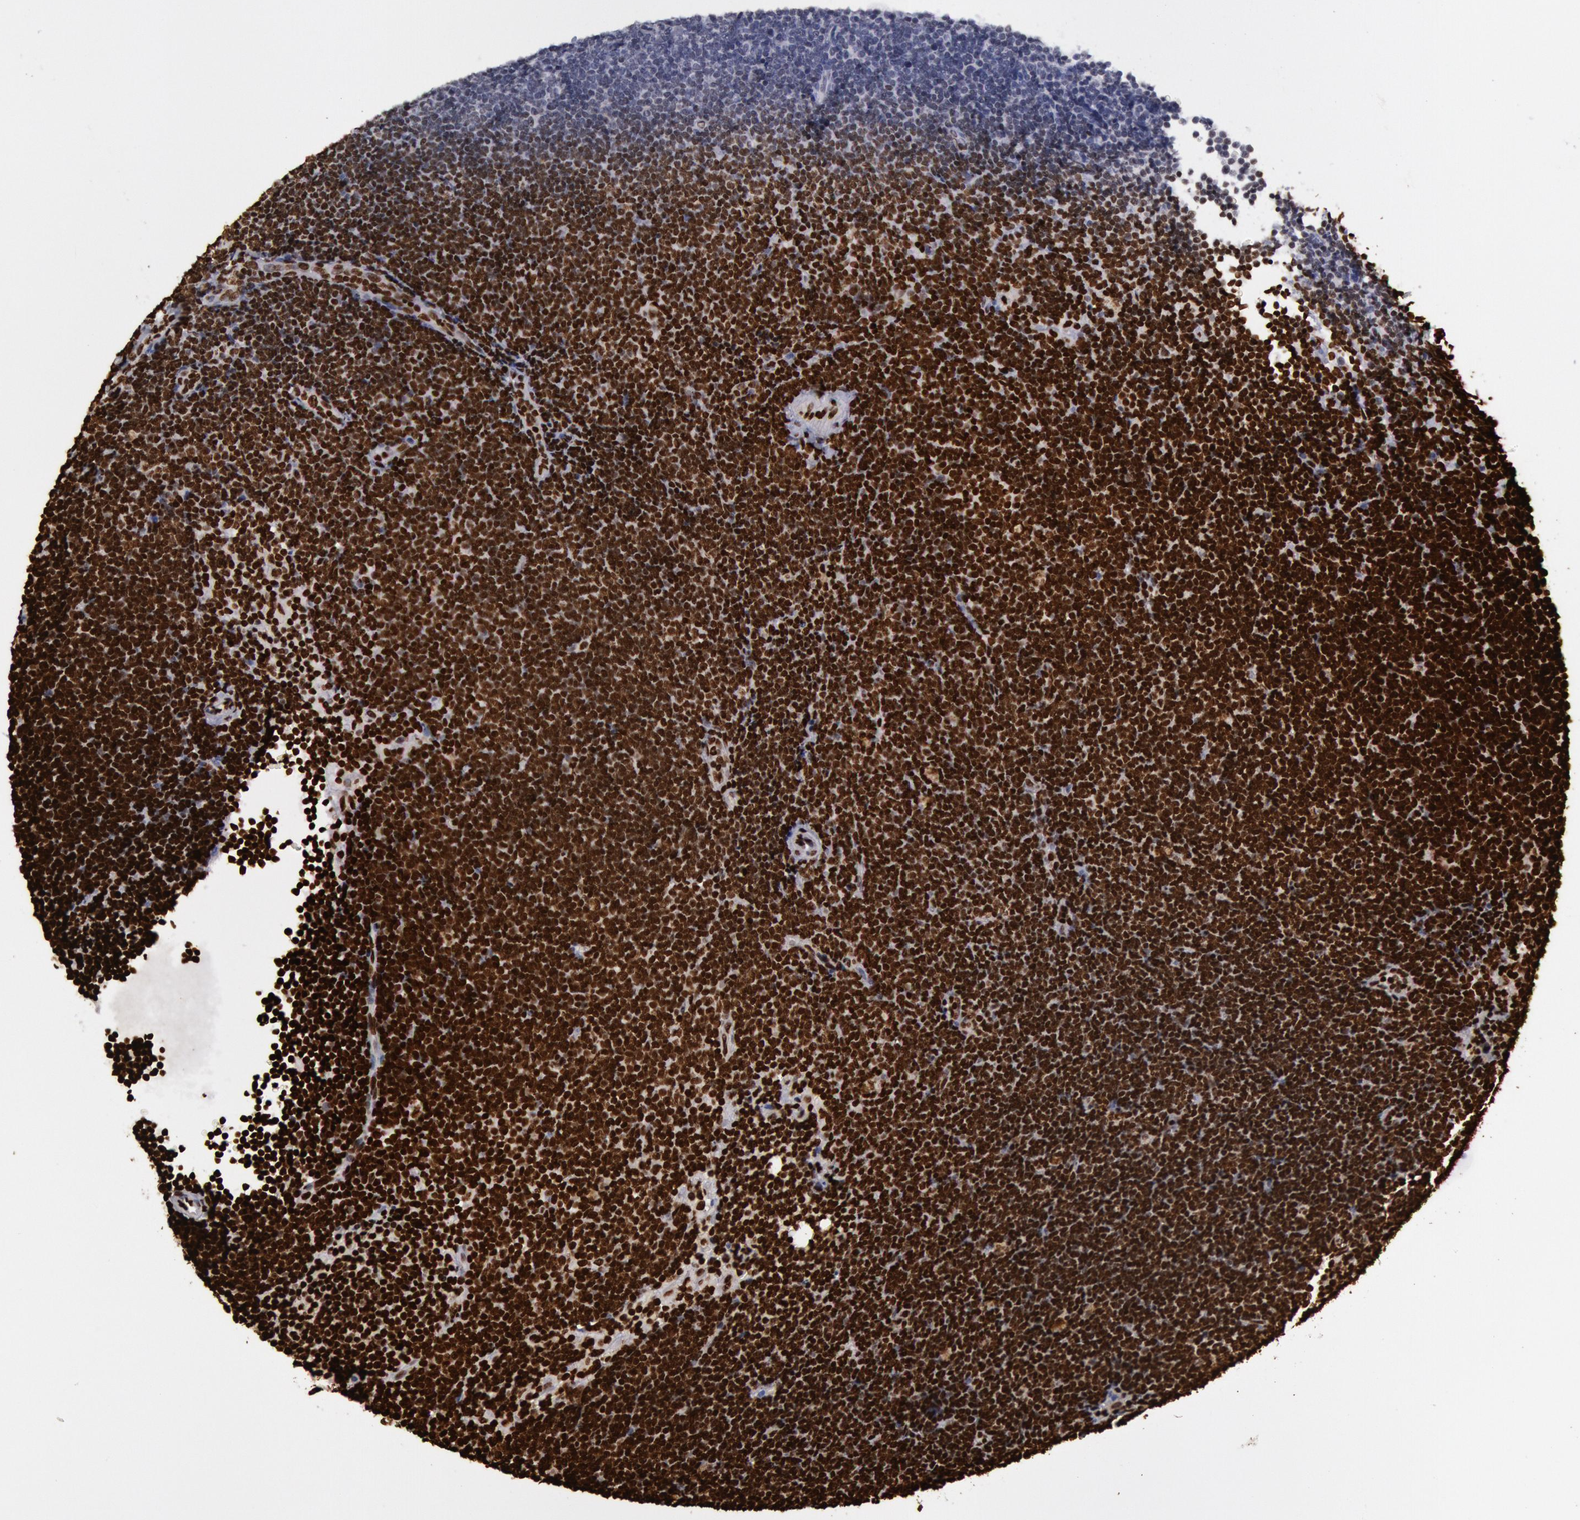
{"staining": {"intensity": "strong", "quantity": ">75%", "location": "nuclear"}, "tissue": "lymphoma", "cell_type": "Tumor cells", "image_type": "cancer", "snomed": [{"axis": "morphology", "description": "Malignant lymphoma, non-Hodgkin's type, Low grade"}, {"axis": "topography", "description": "Lymph node"}], "caption": "This photomicrograph shows immunohistochemistry (IHC) staining of malignant lymphoma, non-Hodgkin's type (low-grade), with high strong nuclear positivity in approximately >75% of tumor cells.", "gene": "H3-4", "patient": {"sex": "female", "age": 51}}